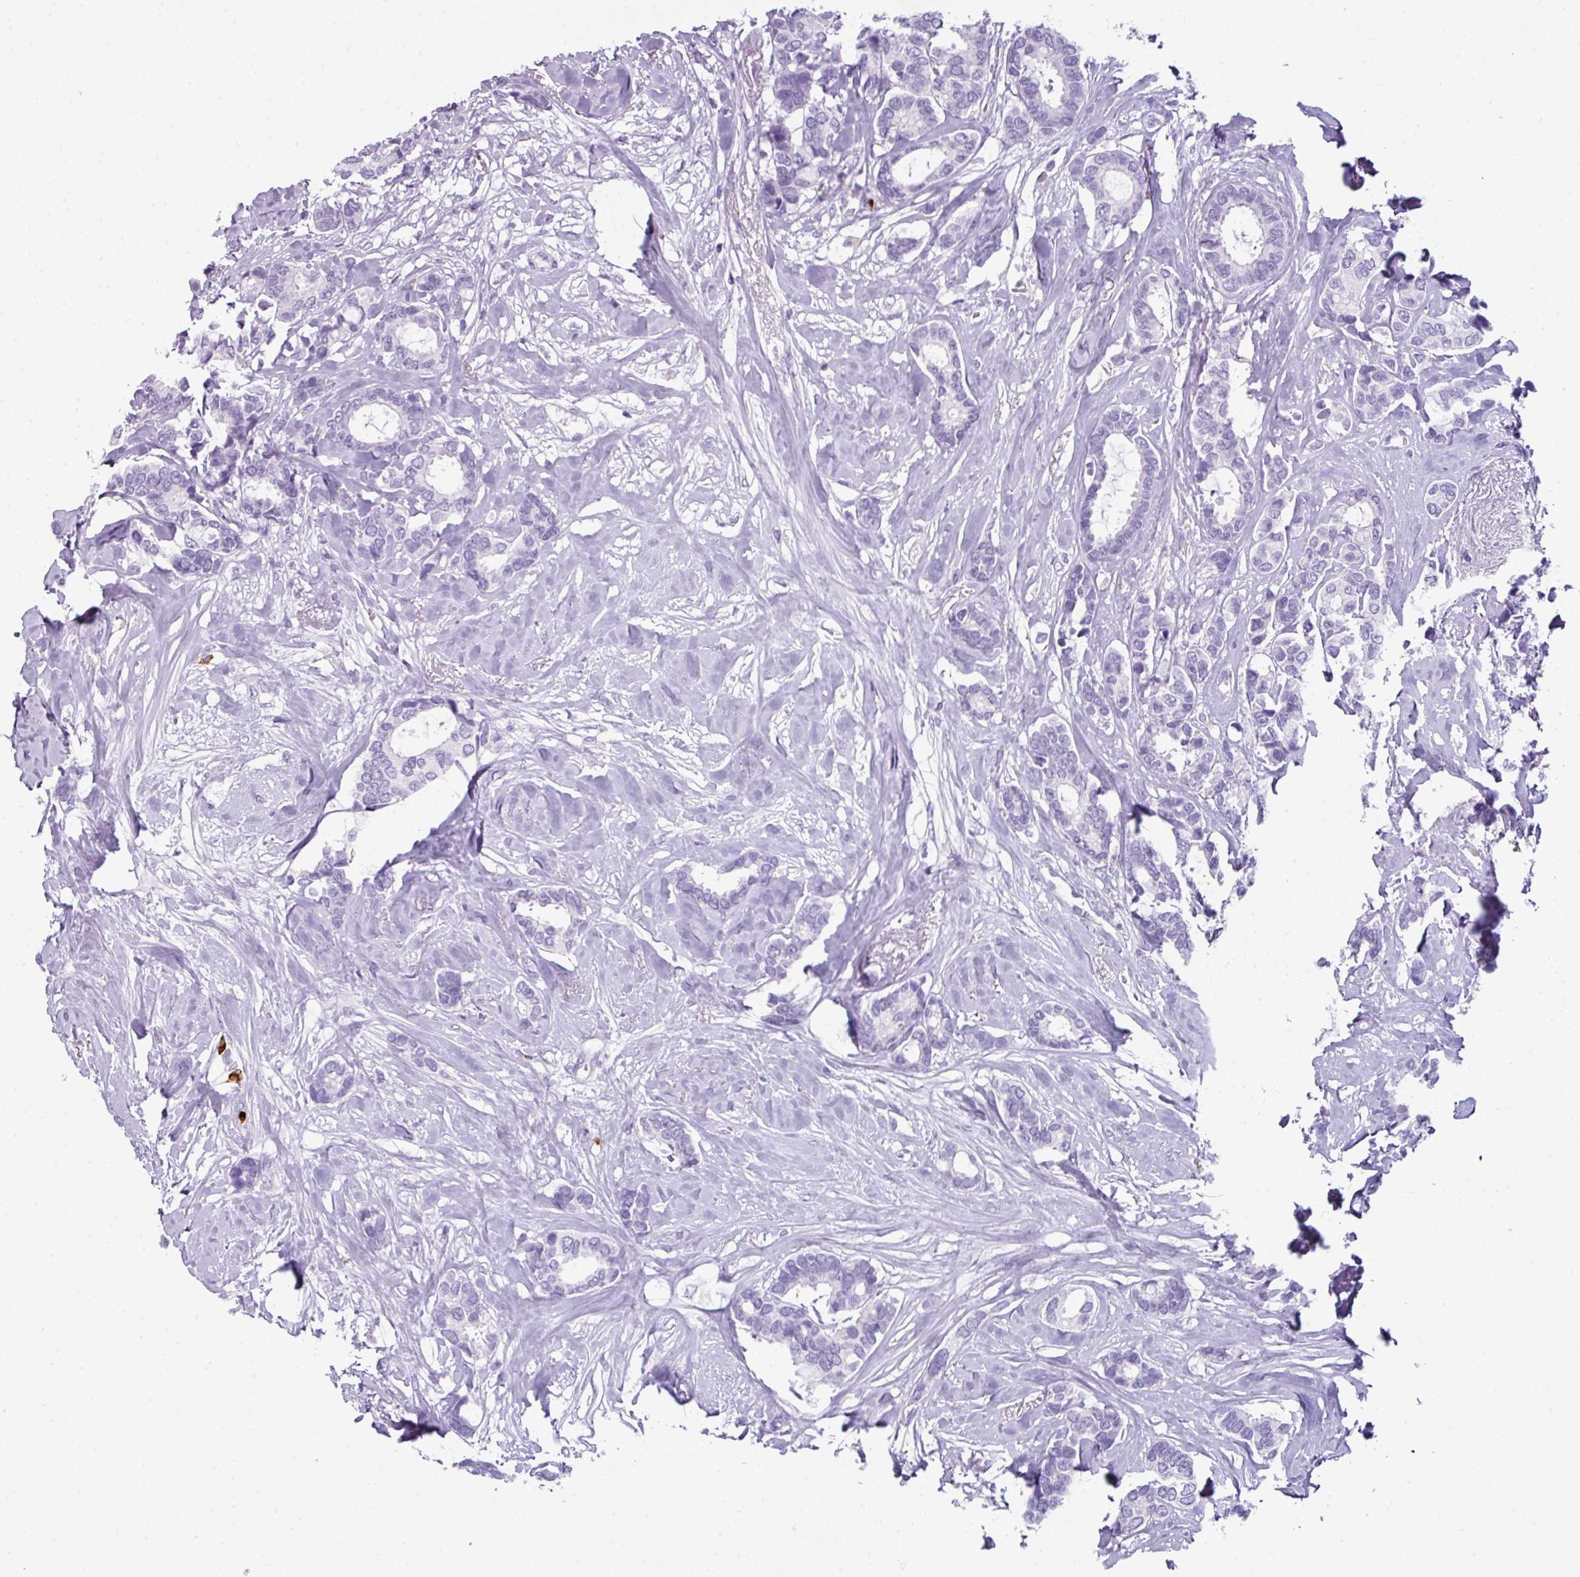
{"staining": {"intensity": "negative", "quantity": "none", "location": "none"}, "tissue": "breast cancer", "cell_type": "Tumor cells", "image_type": "cancer", "snomed": [{"axis": "morphology", "description": "Duct carcinoma"}, {"axis": "topography", "description": "Breast"}], "caption": "Photomicrograph shows no protein staining in tumor cells of breast cancer tissue. (Stains: DAB IHC with hematoxylin counter stain, Microscopy: brightfield microscopy at high magnification).", "gene": "CTSG", "patient": {"sex": "female", "age": 87}}